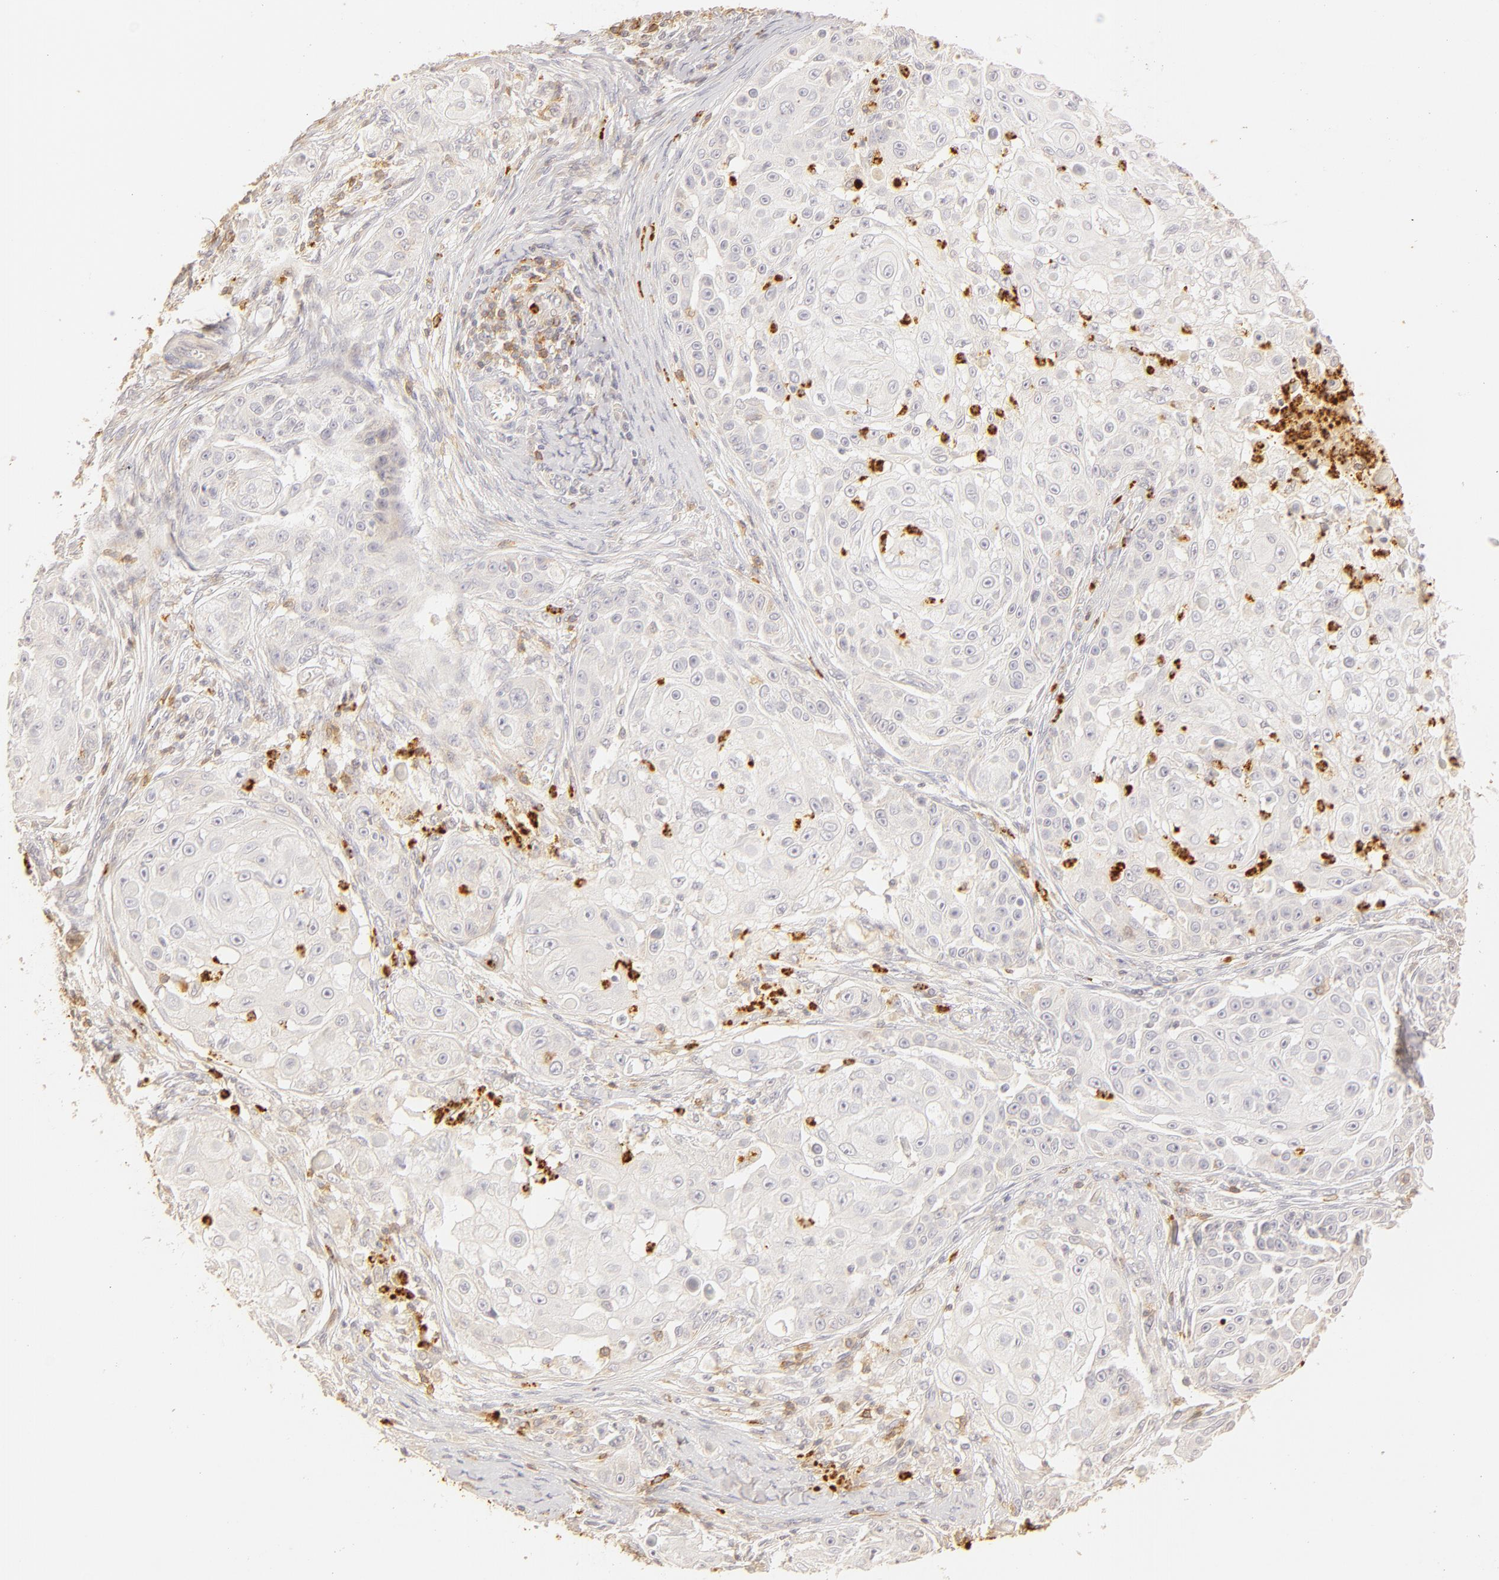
{"staining": {"intensity": "negative", "quantity": "none", "location": "none"}, "tissue": "skin cancer", "cell_type": "Tumor cells", "image_type": "cancer", "snomed": [{"axis": "morphology", "description": "Squamous cell carcinoma, NOS"}, {"axis": "topography", "description": "Skin"}], "caption": "Human skin cancer stained for a protein using immunohistochemistry demonstrates no staining in tumor cells.", "gene": "C1R", "patient": {"sex": "female", "age": 57}}